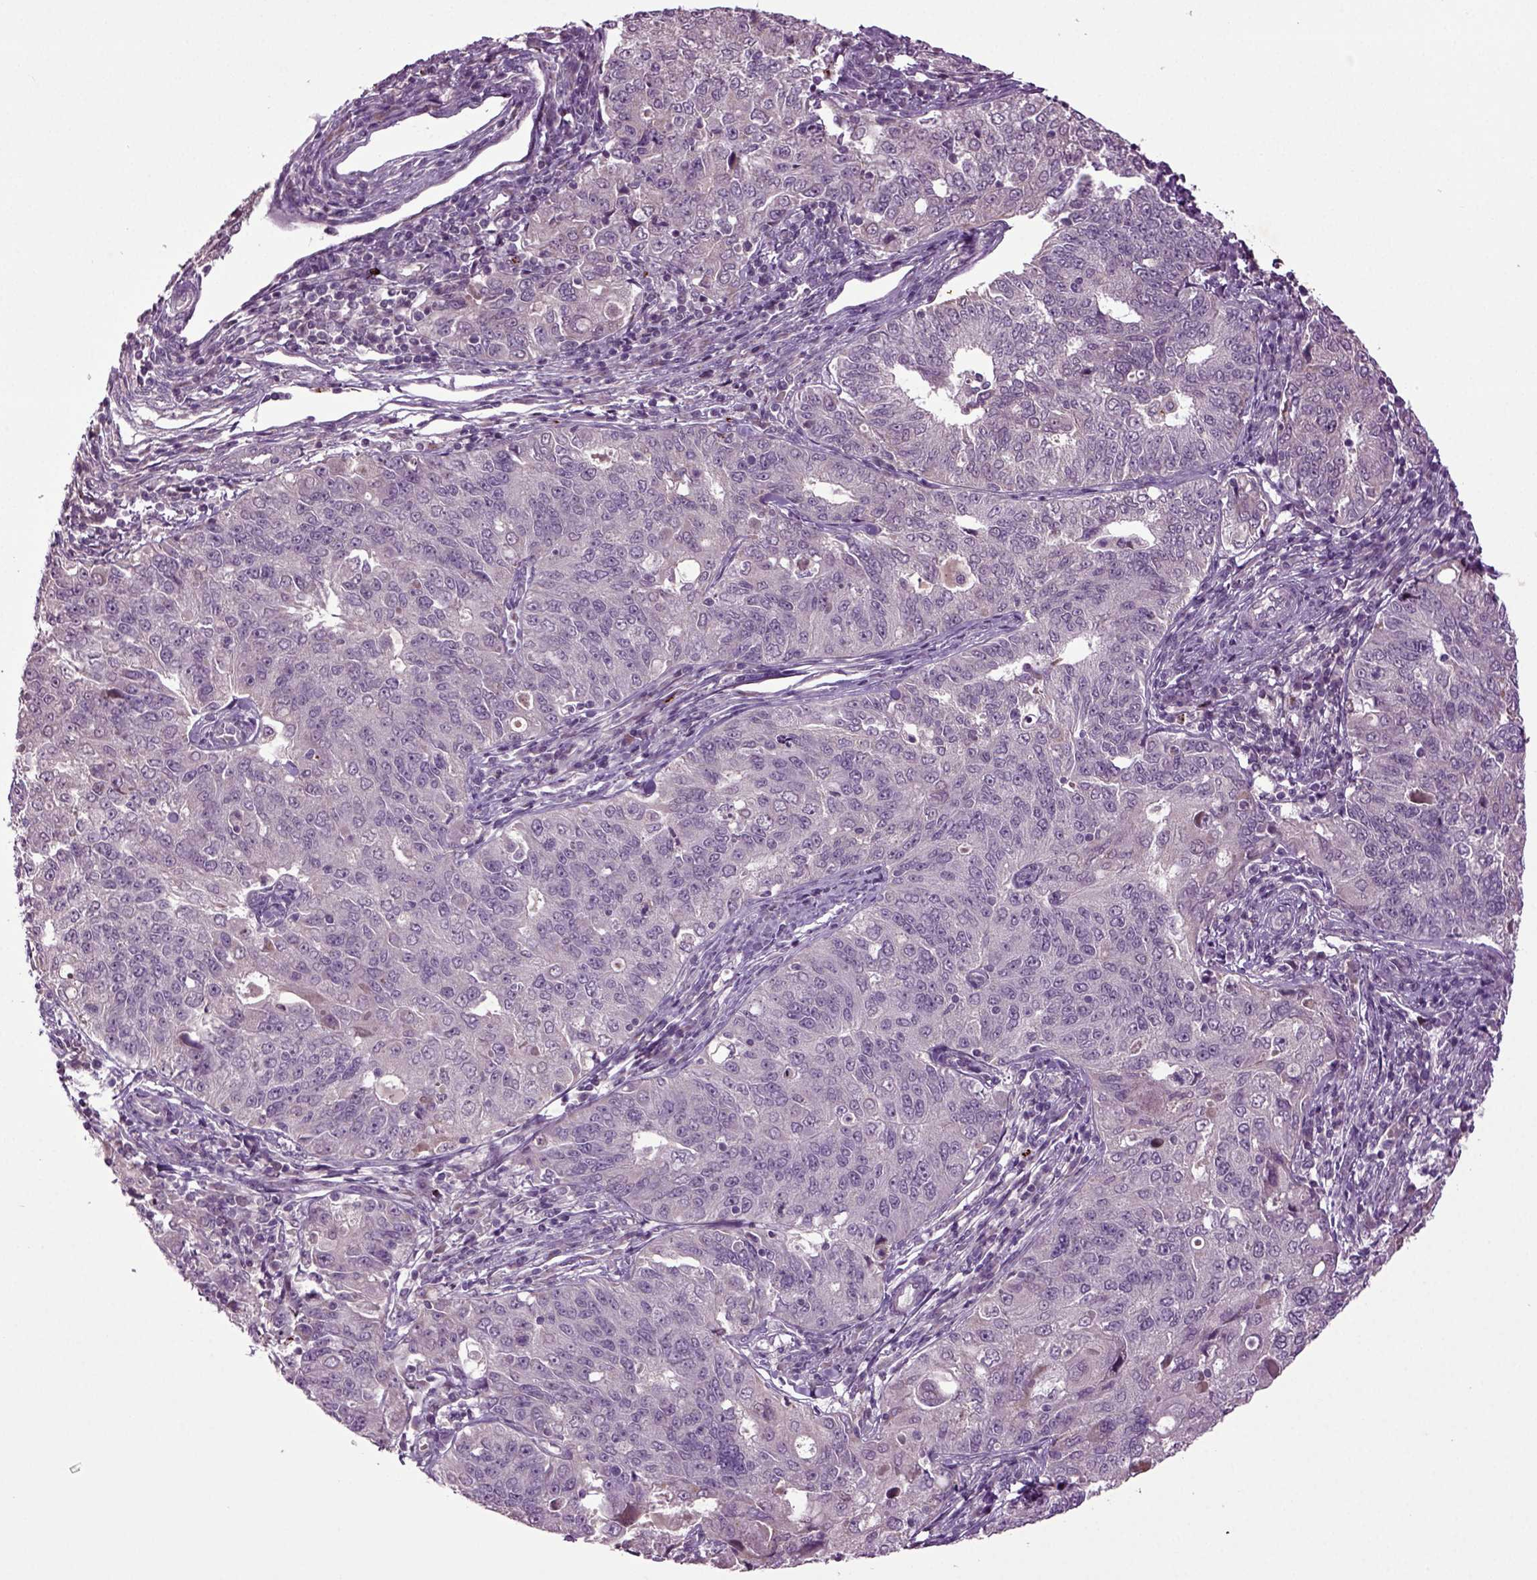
{"staining": {"intensity": "negative", "quantity": "none", "location": "none"}, "tissue": "endometrial cancer", "cell_type": "Tumor cells", "image_type": "cancer", "snomed": [{"axis": "morphology", "description": "Adenocarcinoma, NOS"}, {"axis": "topography", "description": "Endometrium"}], "caption": "Human endometrial adenocarcinoma stained for a protein using immunohistochemistry demonstrates no staining in tumor cells.", "gene": "SLC17A6", "patient": {"sex": "female", "age": 43}}